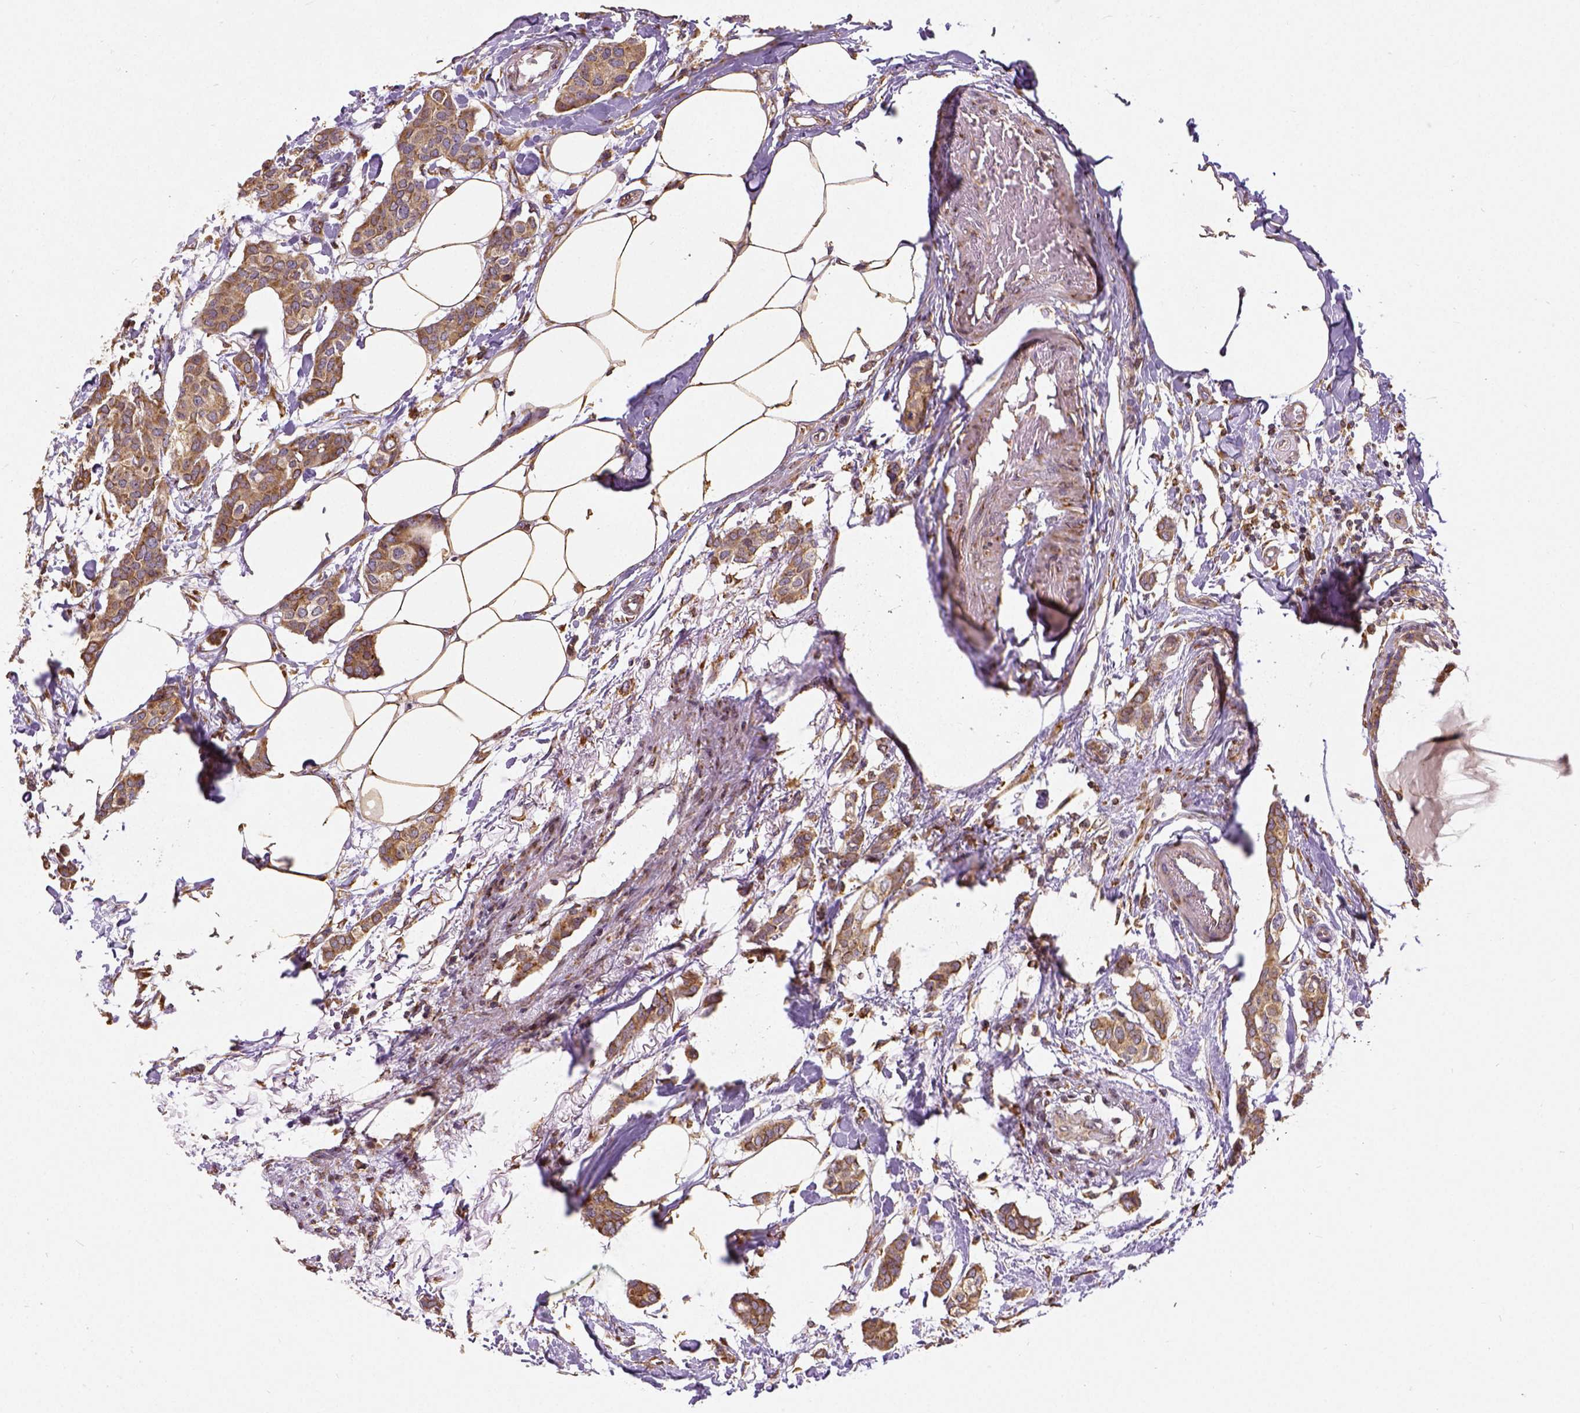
{"staining": {"intensity": "moderate", "quantity": ">75%", "location": "cytoplasmic/membranous"}, "tissue": "breast cancer", "cell_type": "Tumor cells", "image_type": "cancer", "snomed": [{"axis": "morphology", "description": "Duct carcinoma"}, {"axis": "topography", "description": "Breast"}], "caption": "Human breast intraductal carcinoma stained for a protein (brown) reveals moderate cytoplasmic/membranous positive positivity in approximately >75% of tumor cells.", "gene": "MTDH", "patient": {"sex": "female", "age": 62}}